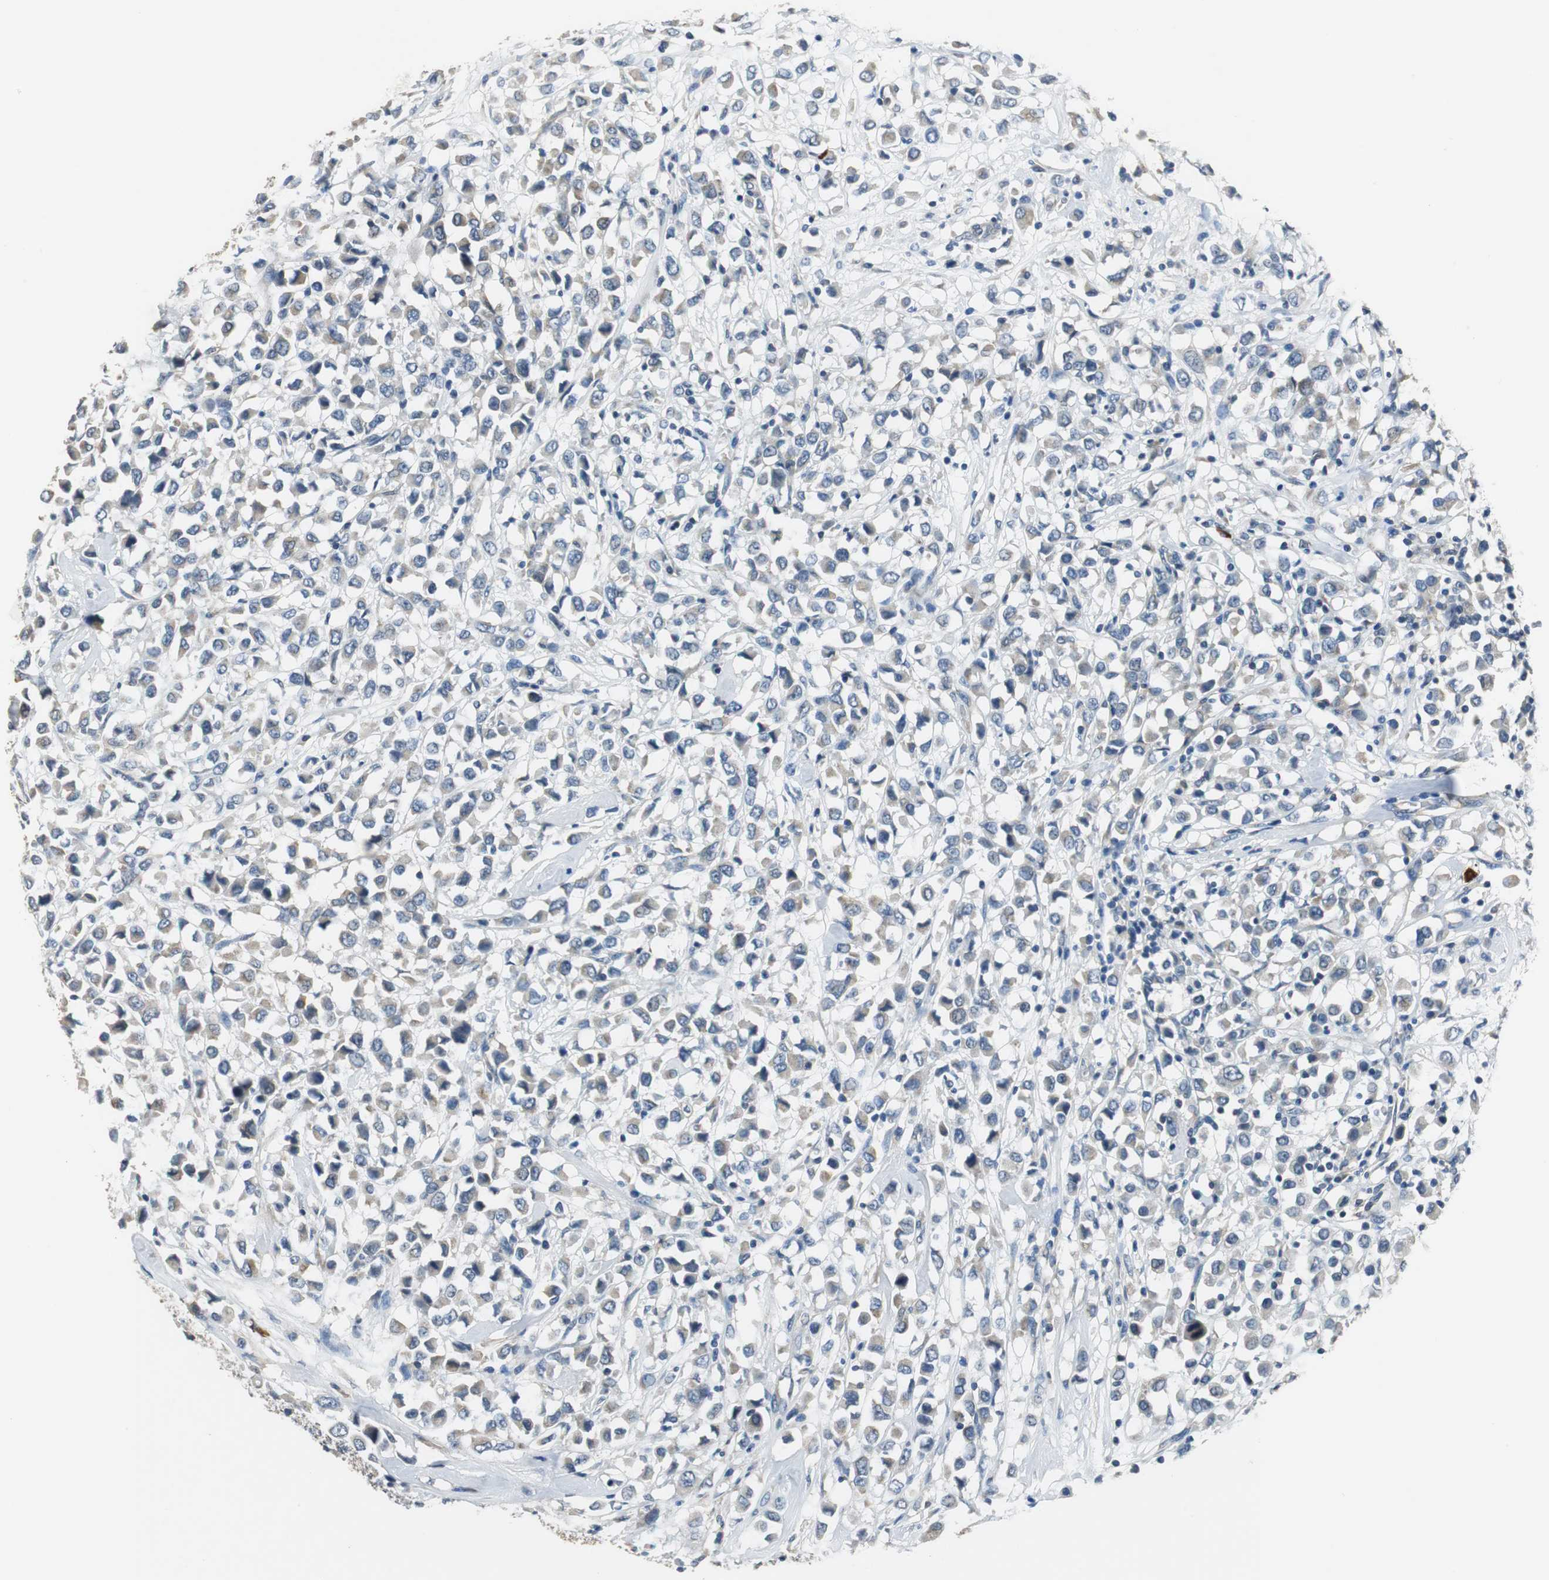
{"staining": {"intensity": "weak", "quantity": "<25%", "location": "cytoplasmic/membranous"}, "tissue": "breast cancer", "cell_type": "Tumor cells", "image_type": "cancer", "snomed": [{"axis": "morphology", "description": "Duct carcinoma"}, {"axis": "topography", "description": "Breast"}], "caption": "IHC photomicrograph of neoplastic tissue: breast intraductal carcinoma stained with DAB (3,3'-diaminobenzidine) displays no significant protein expression in tumor cells. (DAB immunohistochemistry with hematoxylin counter stain).", "gene": "MTIF2", "patient": {"sex": "female", "age": 61}}